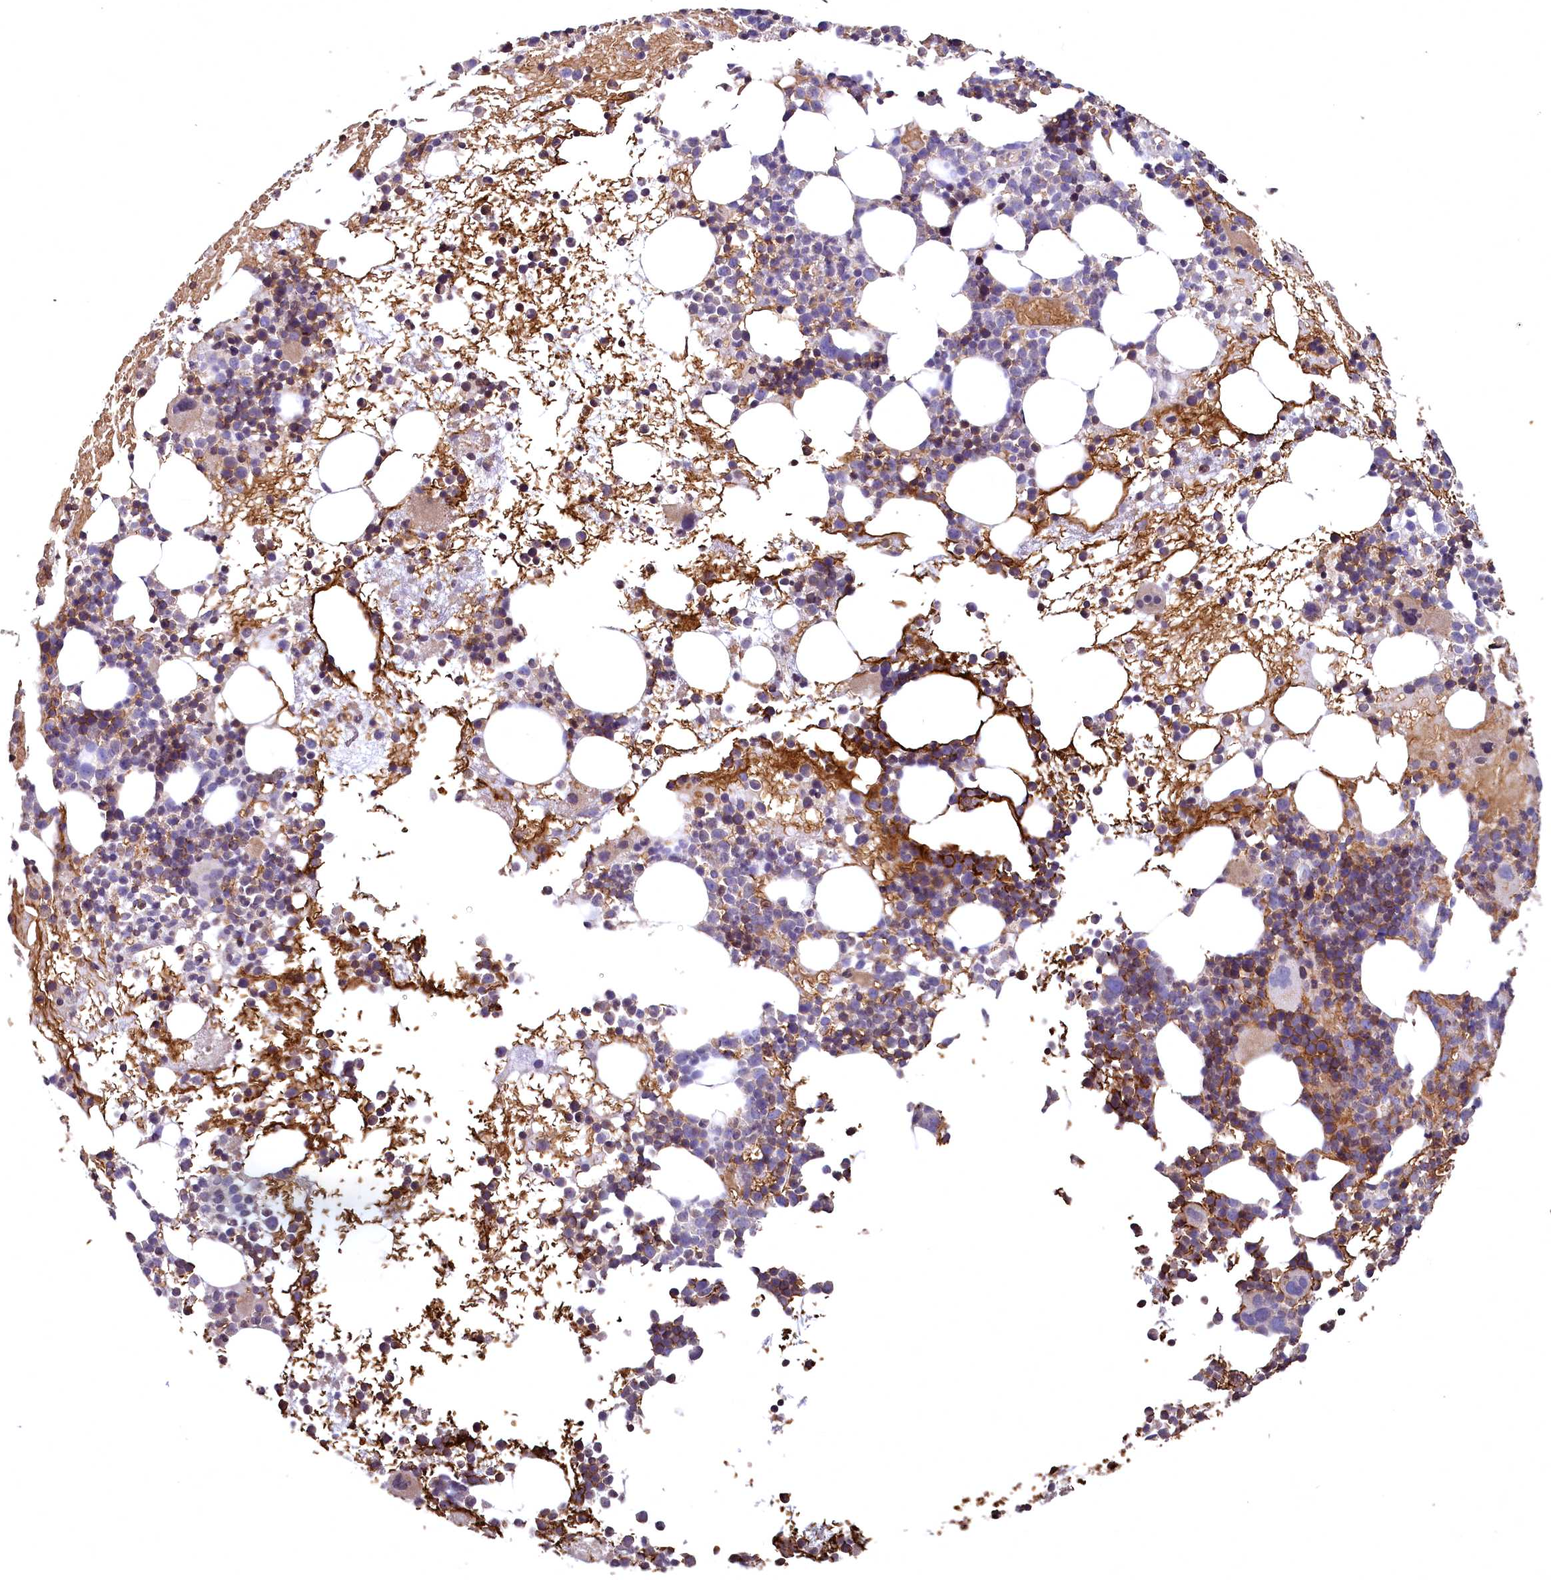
{"staining": {"intensity": "strong", "quantity": "<25%", "location": "cytoplasmic/membranous"}, "tissue": "bone marrow", "cell_type": "Hematopoietic cells", "image_type": "normal", "snomed": [{"axis": "morphology", "description": "Normal tissue, NOS"}, {"axis": "topography", "description": "Bone marrow"}], "caption": "A high-resolution image shows immunohistochemistry (IHC) staining of normal bone marrow, which displays strong cytoplasmic/membranous staining in about <25% of hematopoietic cells.", "gene": "SPTA1", "patient": {"sex": "female", "age": 57}}